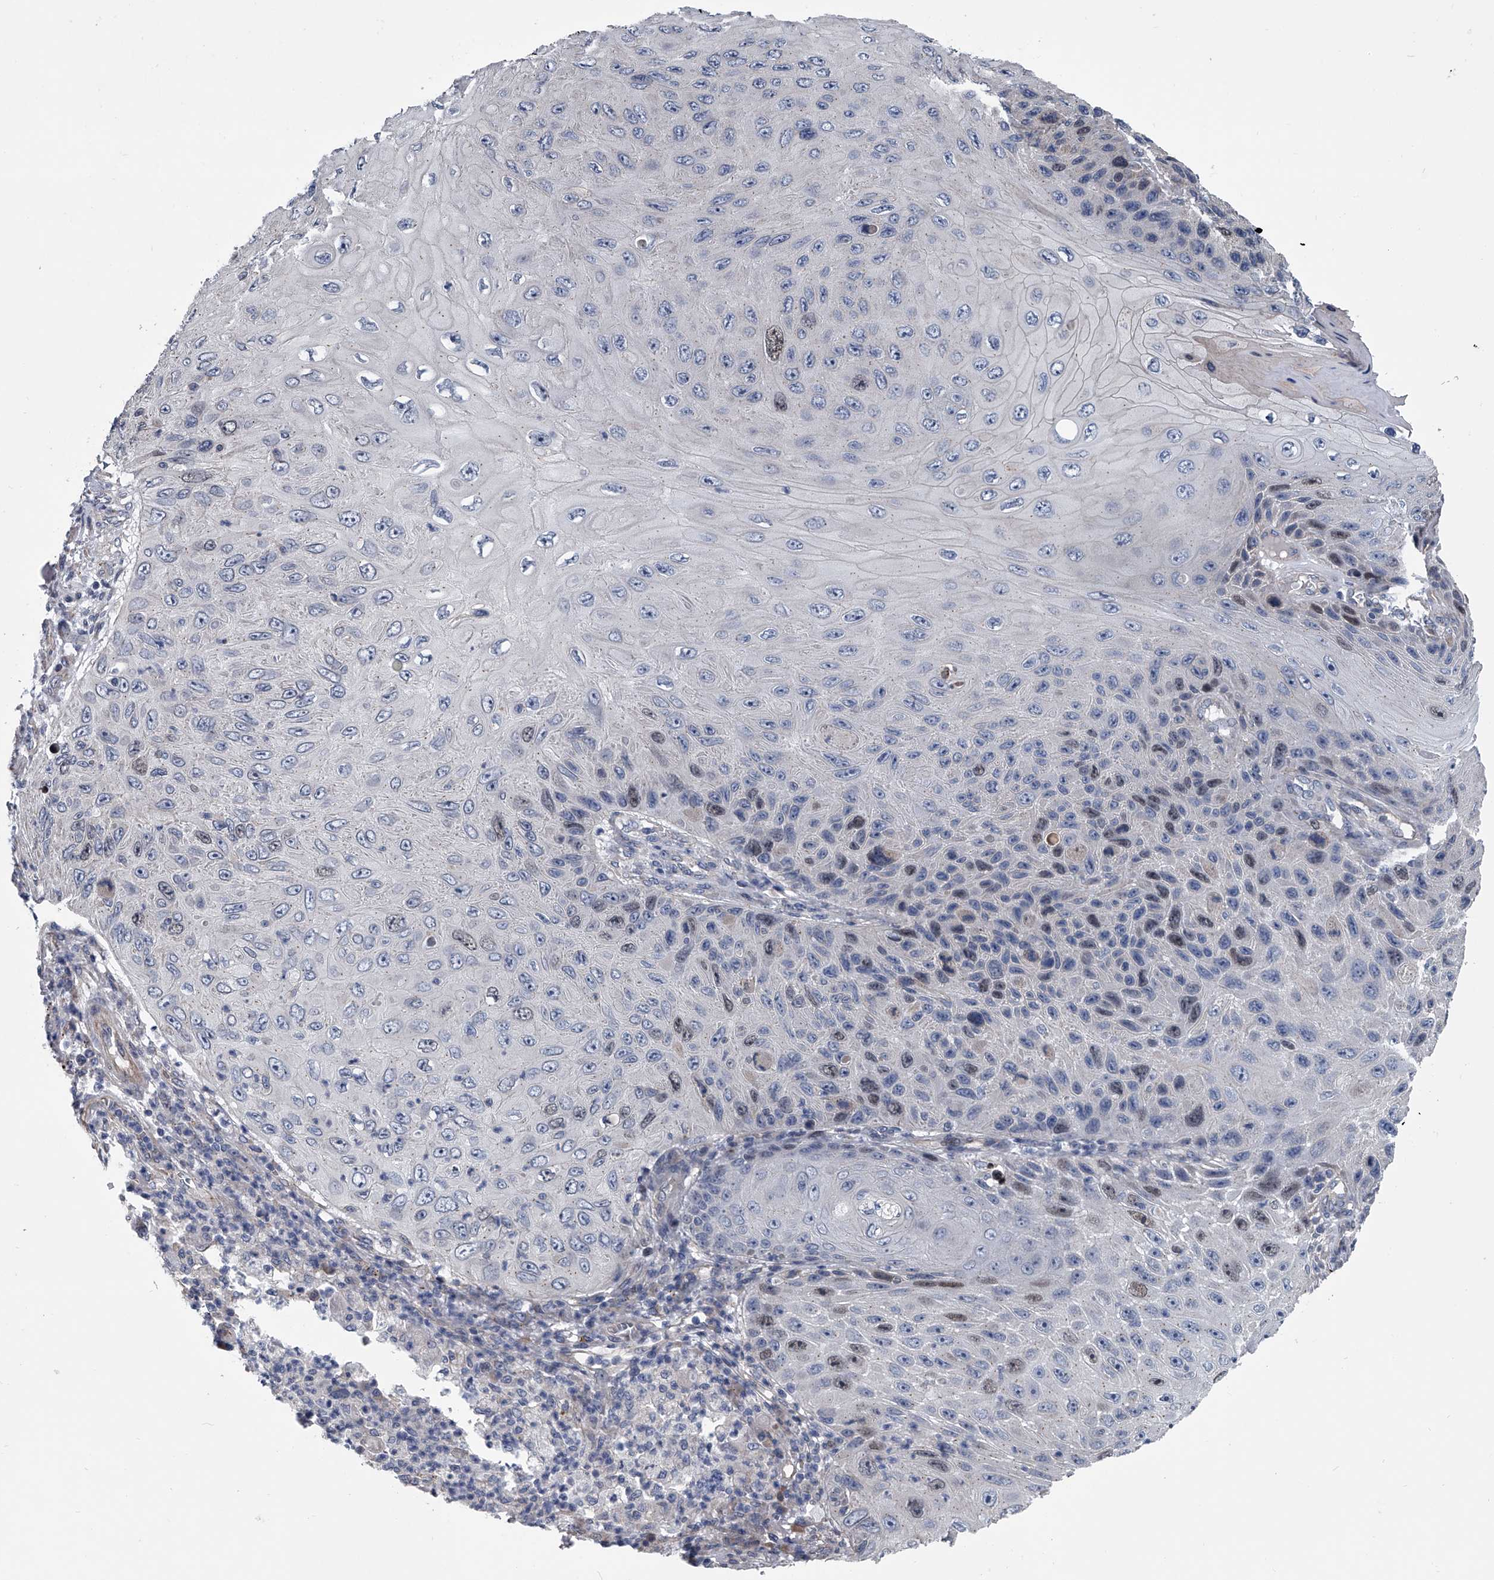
{"staining": {"intensity": "weak", "quantity": "<25%", "location": "nuclear"}, "tissue": "skin cancer", "cell_type": "Tumor cells", "image_type": "cancer", "snomed": [{"axis": "morphology", "description": "Squamous cell carcinoma, NOS"}, {"axis": "topography", "description": "Skin"}], "caption": "Squamous cell carcinoma (skin) was stained to show a protein in brown. There is no significant staining in tumor cells. (Stains: DAB (3,3'-diaminobenzidine) immunohistochemistry with hematoxylin counter stain, Microscopy: brightfield microscopy at high magnification).", "gene": "ABCG1", "patient": {"sex": "female", "age": 88}}